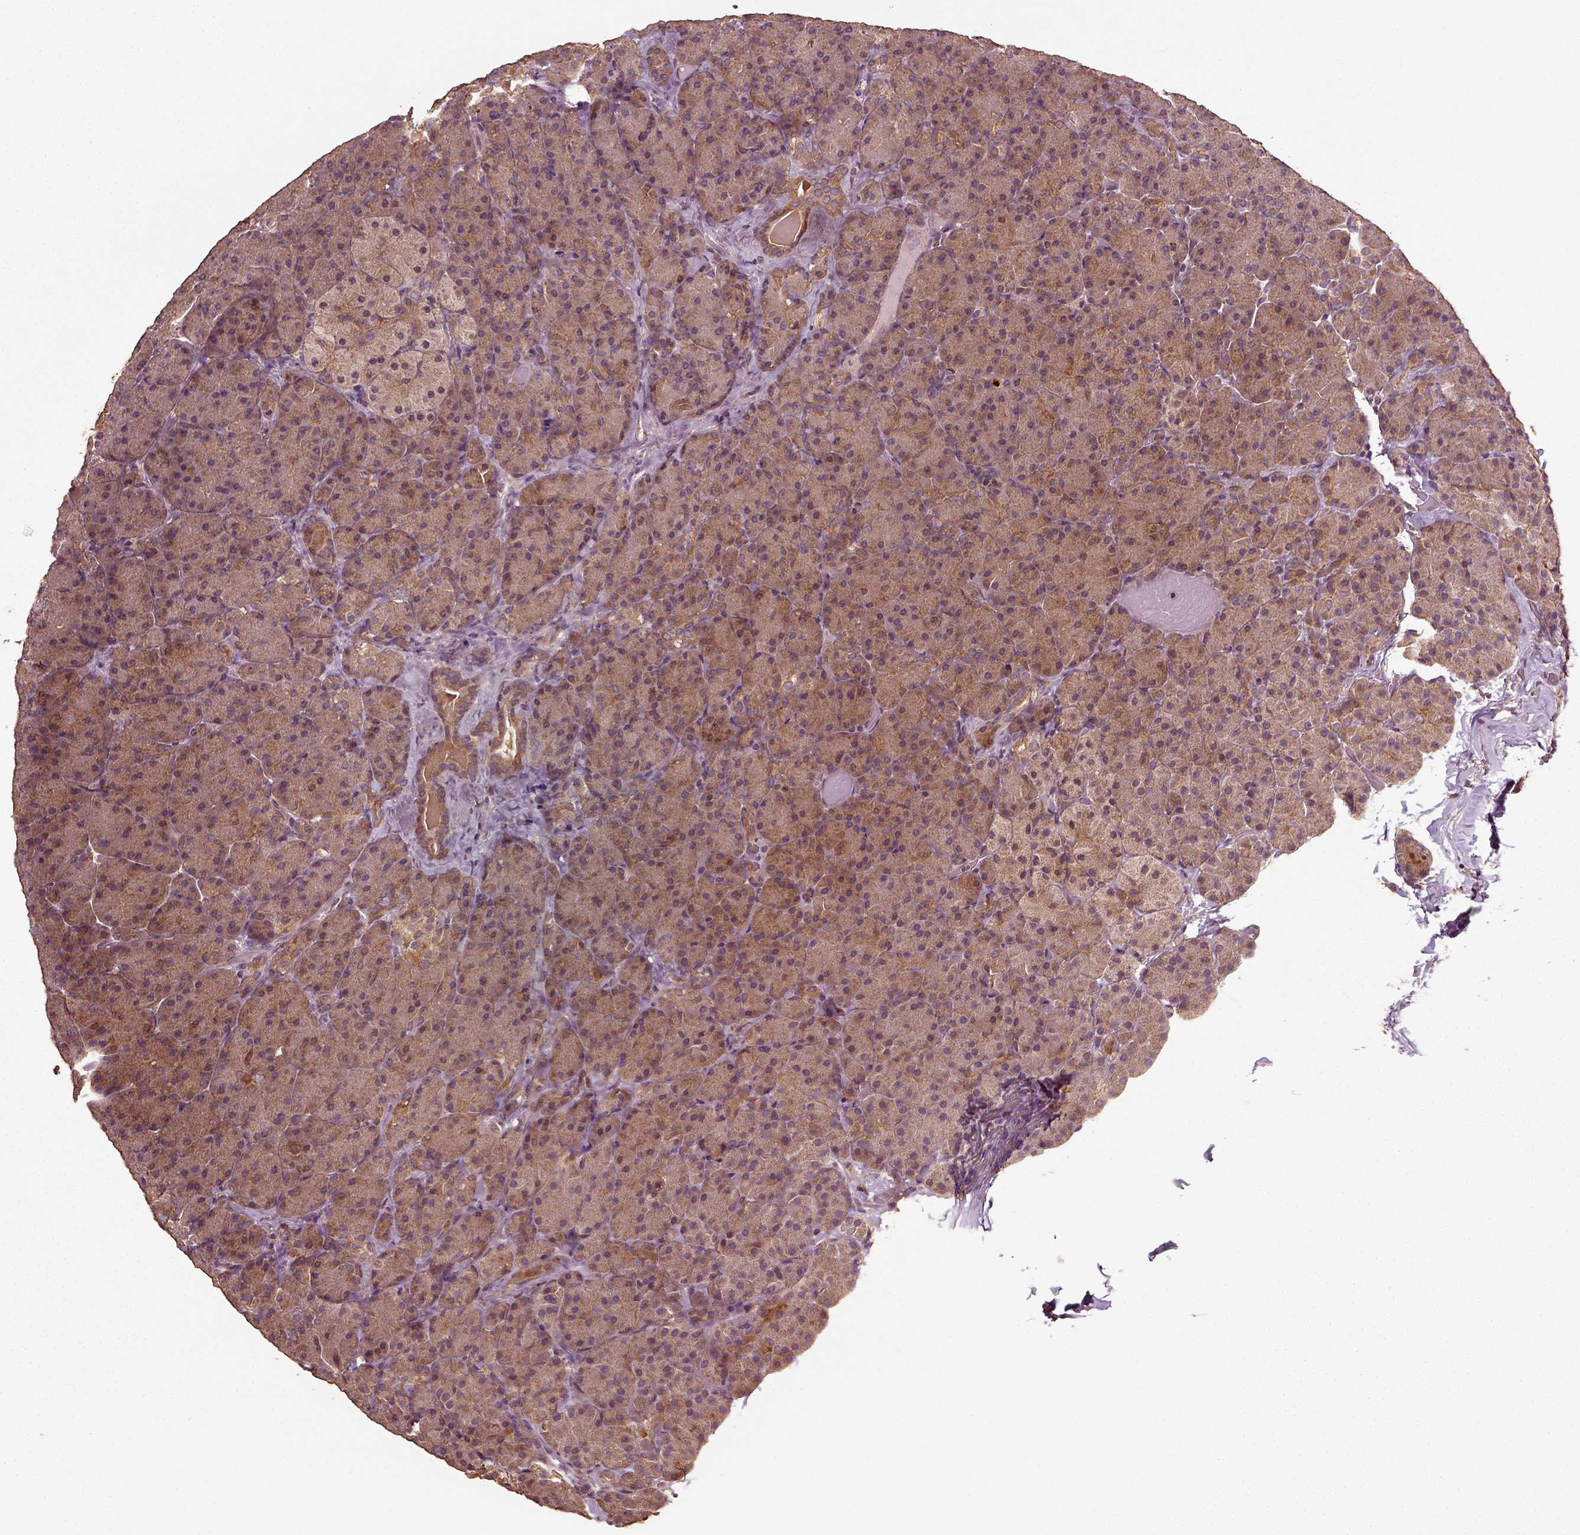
{"staining": {"intensity": "moderate", "quantity": "25%-75%", "location": "cytoplasmic/membranous"}, "tissue": "pancreas", "cell_type": "Exocrine glandular cells", "image_type": "normal", "snomed": [{"axis": "morphology", "description": "Normal tissue, NOS"}, {"axis": "topography", "description": "Pancreas"}], "caption": "Immunohistochemistry staining of normal pancreas, which demonstrates medium levels of moderate cytoplasmic/membranous expression in about 25%-75% of exocrine glandular cells indicating moderate cytoplasmic/membranous protein expression. The staining was performed using DAB (brown) for protein detection and nuclei were counterstained in hematoxylin (blue).", "gene": "ERV3", "patient": {"sex": "male", "age": 57}}